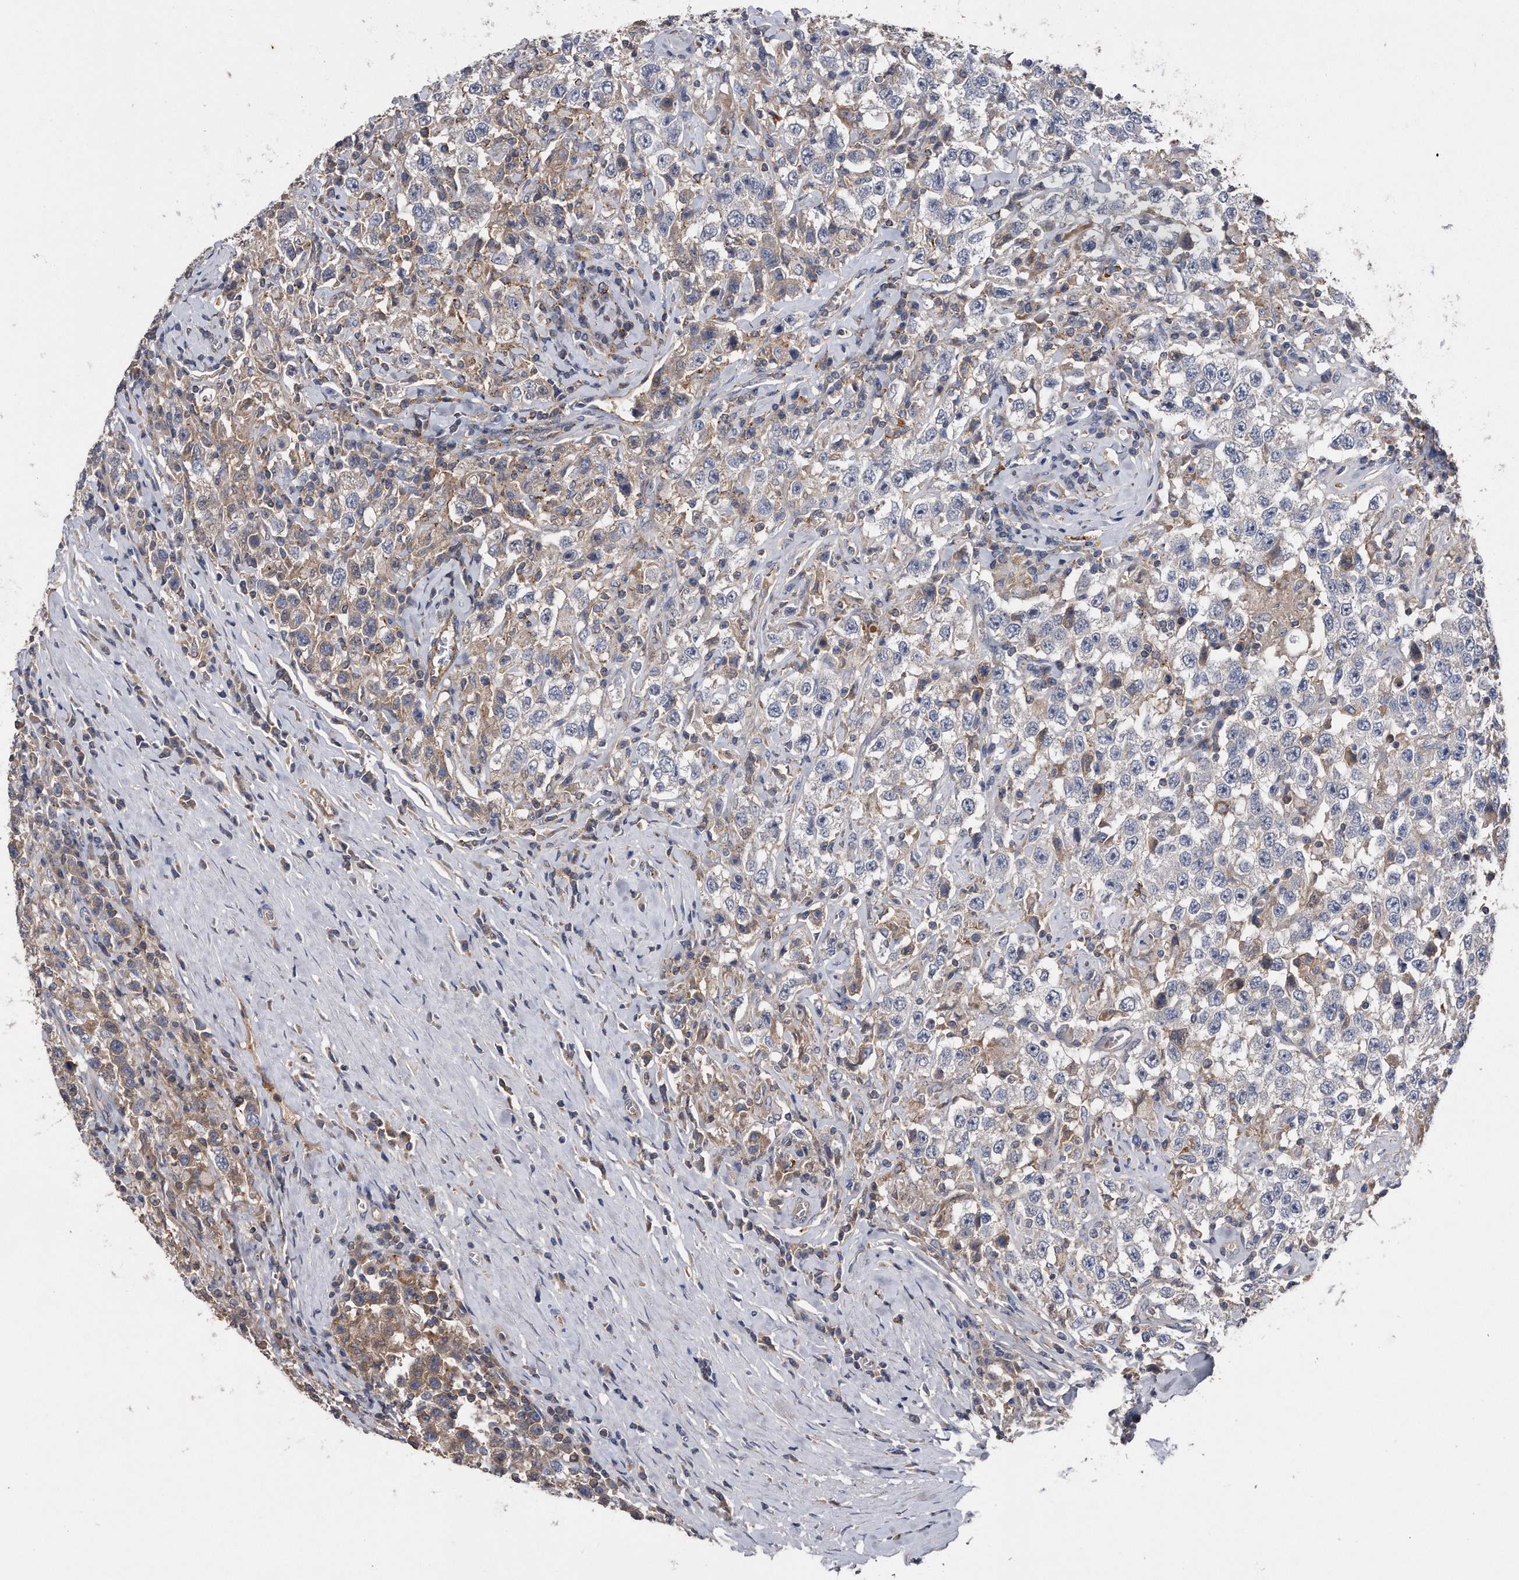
{"staining": {"intensity": "negative", "quantity": "none", "location": "none"}, "tissue": "testis cancer", "cell_type": "Tumor cells", "image_type": "cancer", "snomed": [{"axis": "morphology", "description": "Seminoma, NOS"}, {"axis": "topography", "description": "Testis"}], "caption": "DAB (3,3'-diaminobenzidine) immunohistochemical staining of testis seminoma shows no significant positivity in tumor cells.", "gene": "KCND3", "patient": {"sex": "male", "age": 41}}